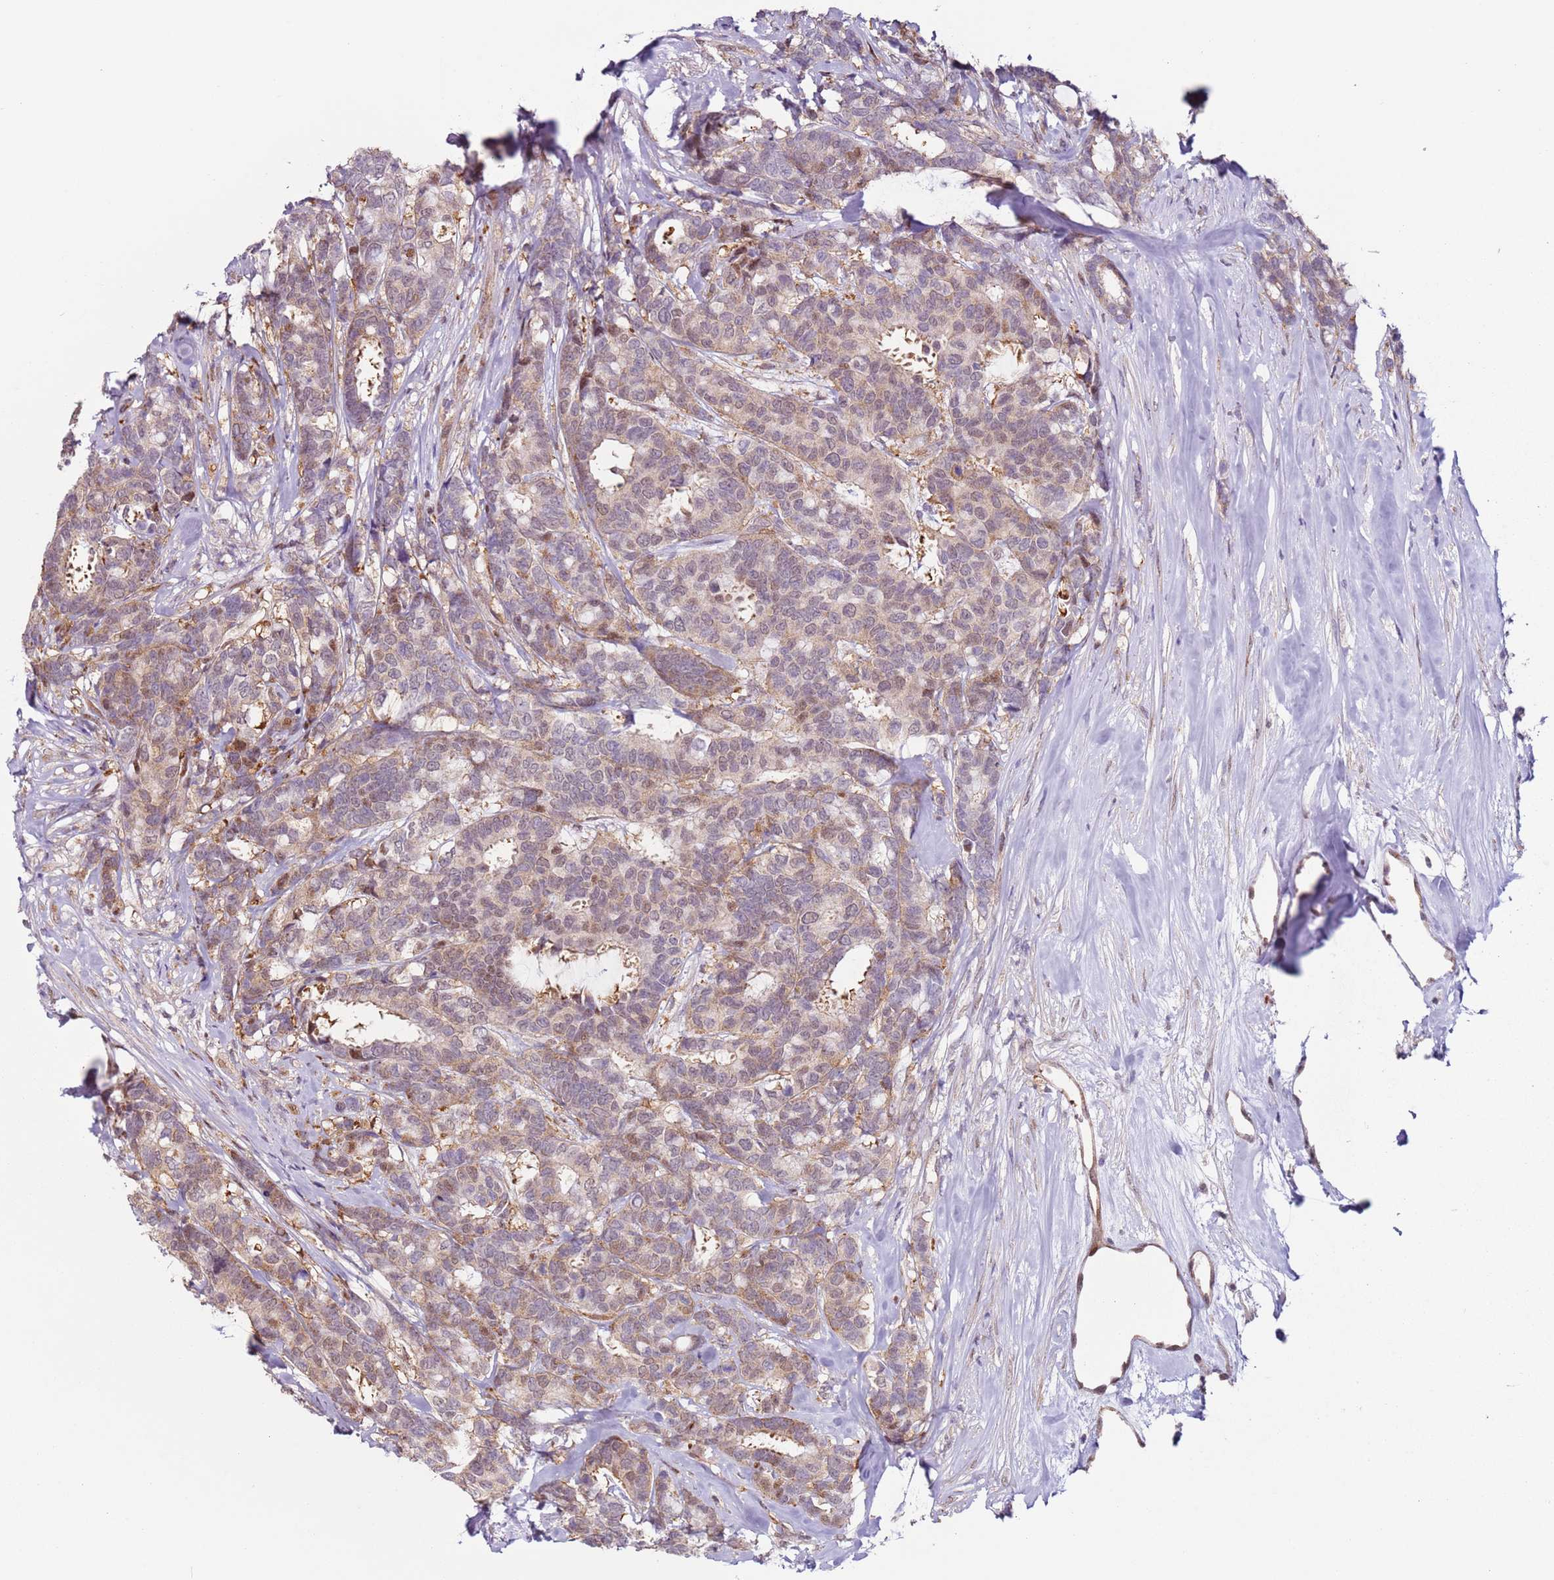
{"staining": {"intensity": "weak", "quantity": "25%-75%", "location": "nuclear"}, "tissue": "breast cancer", "cell_type": "Tumor cells", "image_type": "cancer", "snomed": [{"axis": "morphology", "description": "Duct carcinoma"}, {"axis": "topography", "description": "Breast"}], "caption": "Immunohistochemistry (IHC) (DAB) staining of human intraductal carcinoma (breast) displays weak nuclear protein positivity in about 25%-75% of tumor cells.", "gene": "PSMD4", "patient": {"sex": "female", "age": 87}}